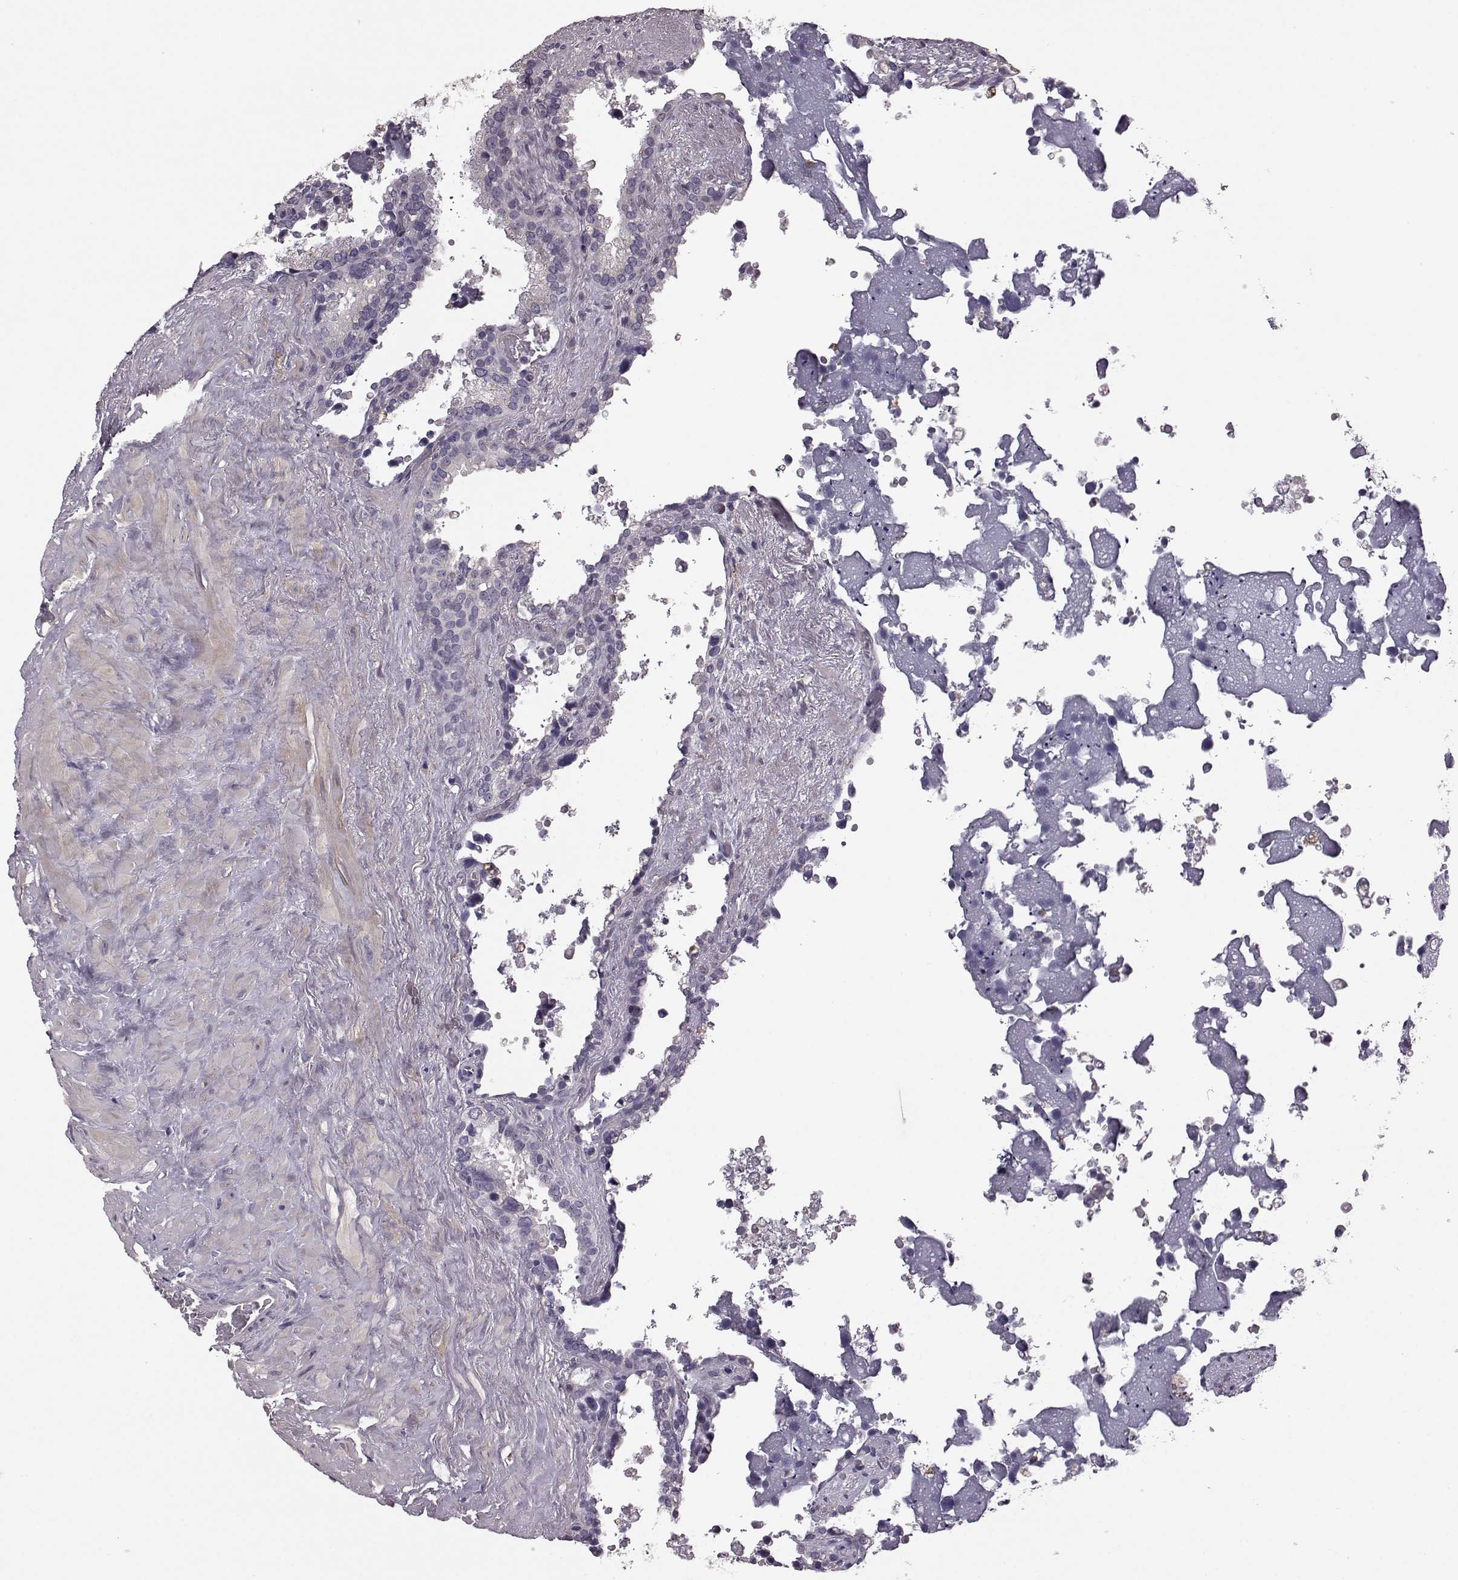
{"staining": {"intensity": "negative", "quantity": "none", "location": "none"}, "tissue": "seminal vesicle", "cell_type": "Glandular cells", "image_type": "normal", "snomed": [{"axis": "morphology", "description": "Normal tissue, NOS"}, {"axis": "topography", "description": "Seminal veicle"}], "caption": "Immunohistochemistry of unremarkable seminal vesicle exhibits no expression in glandular cells. Nuclei are stained in blue.", "gene": "GRK1", "patient": {"sex": "male", "age": 71}}